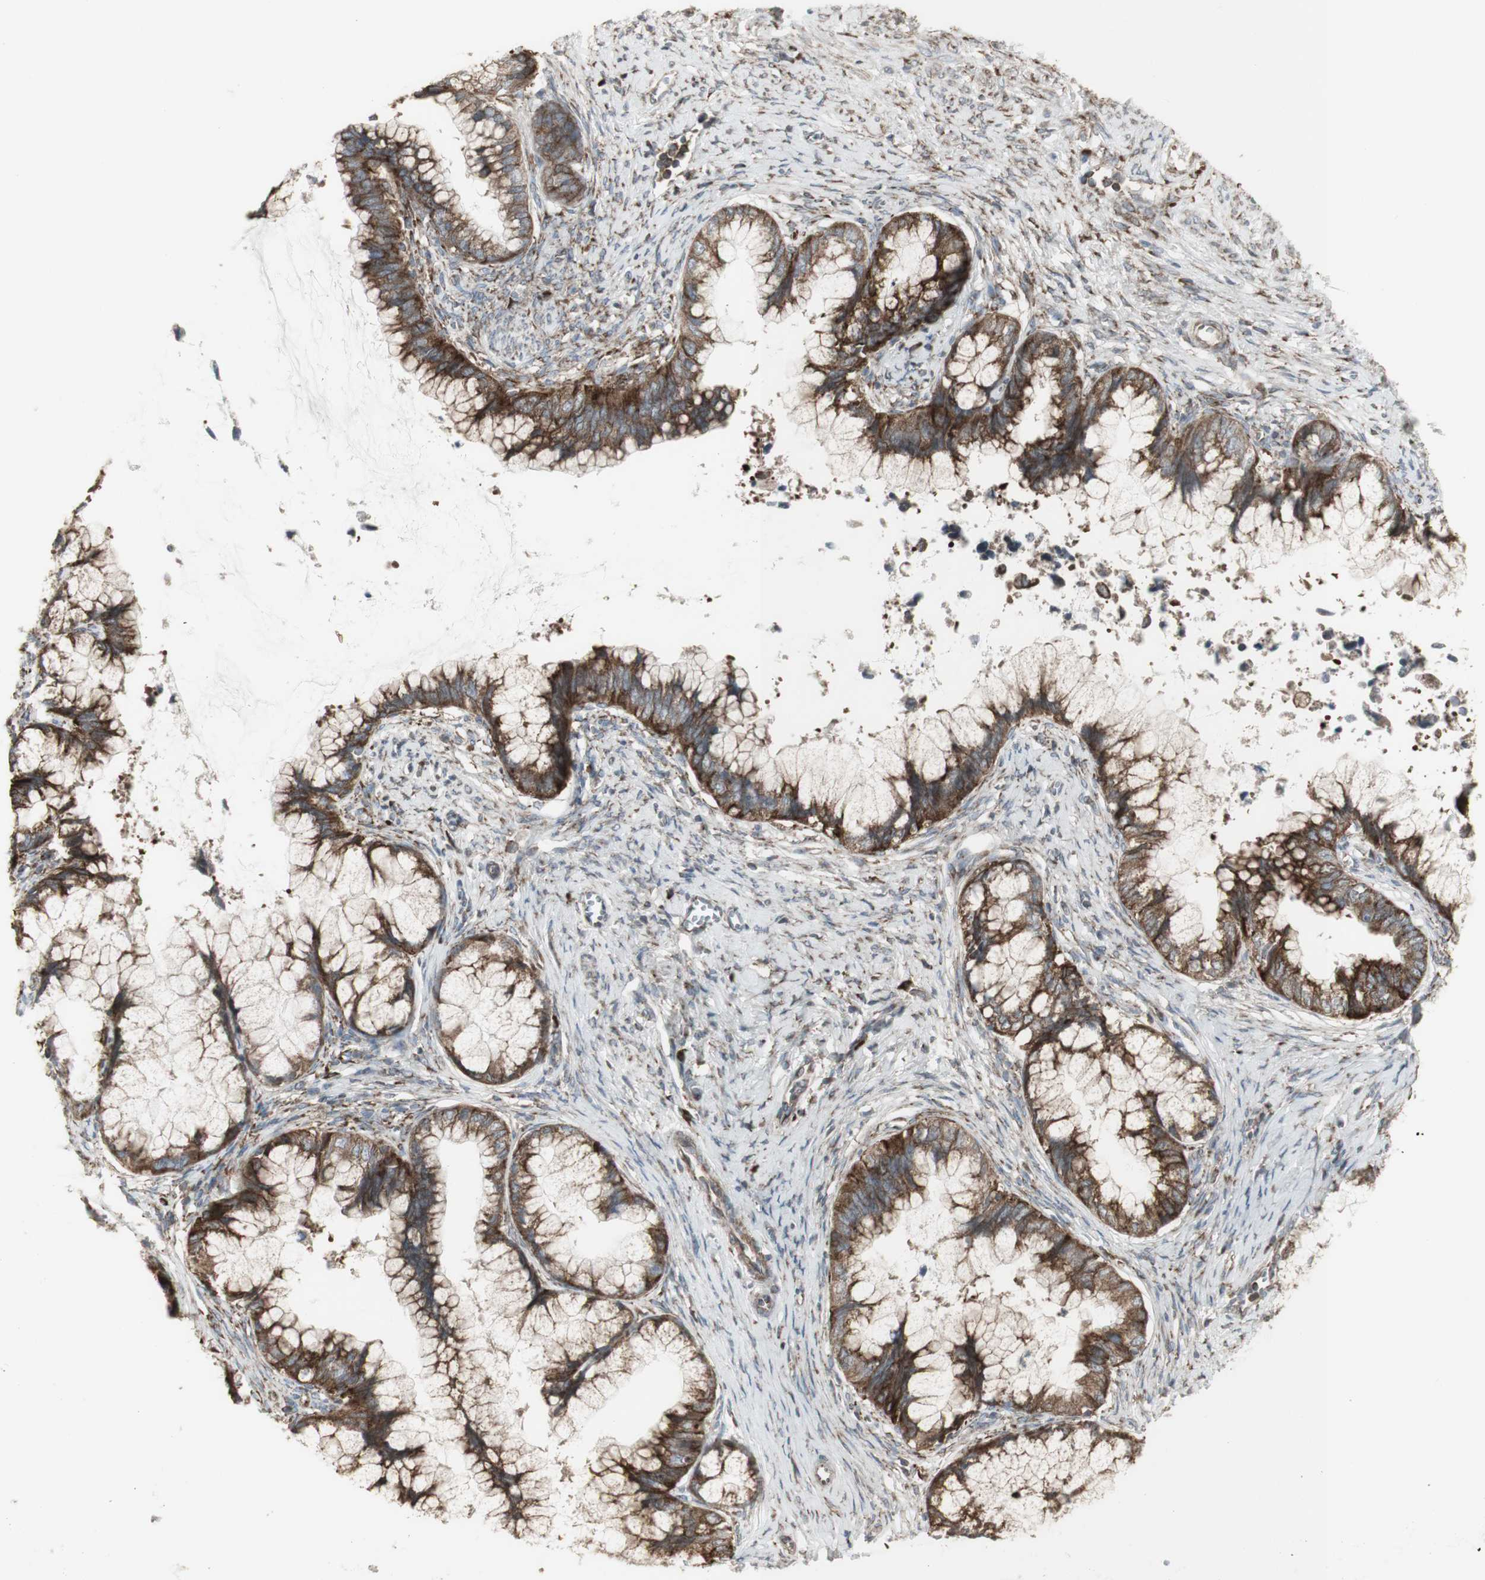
{"staining": {"intensity": "strong", "quantity": ">75%", "location": "cytoplasmic/membranous"}, "tissue": "cervical cancer", "cell_type": "Tumor cells", "image_type": "cancer", "snomed": [{"axis": "morphology", "description": "Adenocarcinoma, NOS"}, {"axis": "topography", "description": "Cervix"}], "caption": "About >75% of tumor cells in human cervical cancer (adenocarcinoma) demonstrate strong cytoplasmic/membranous protein expression as visualized by brown immunohistochemical staining.", "gene": "FKBP3", "patient": {"sex": "female", "age": 44}}